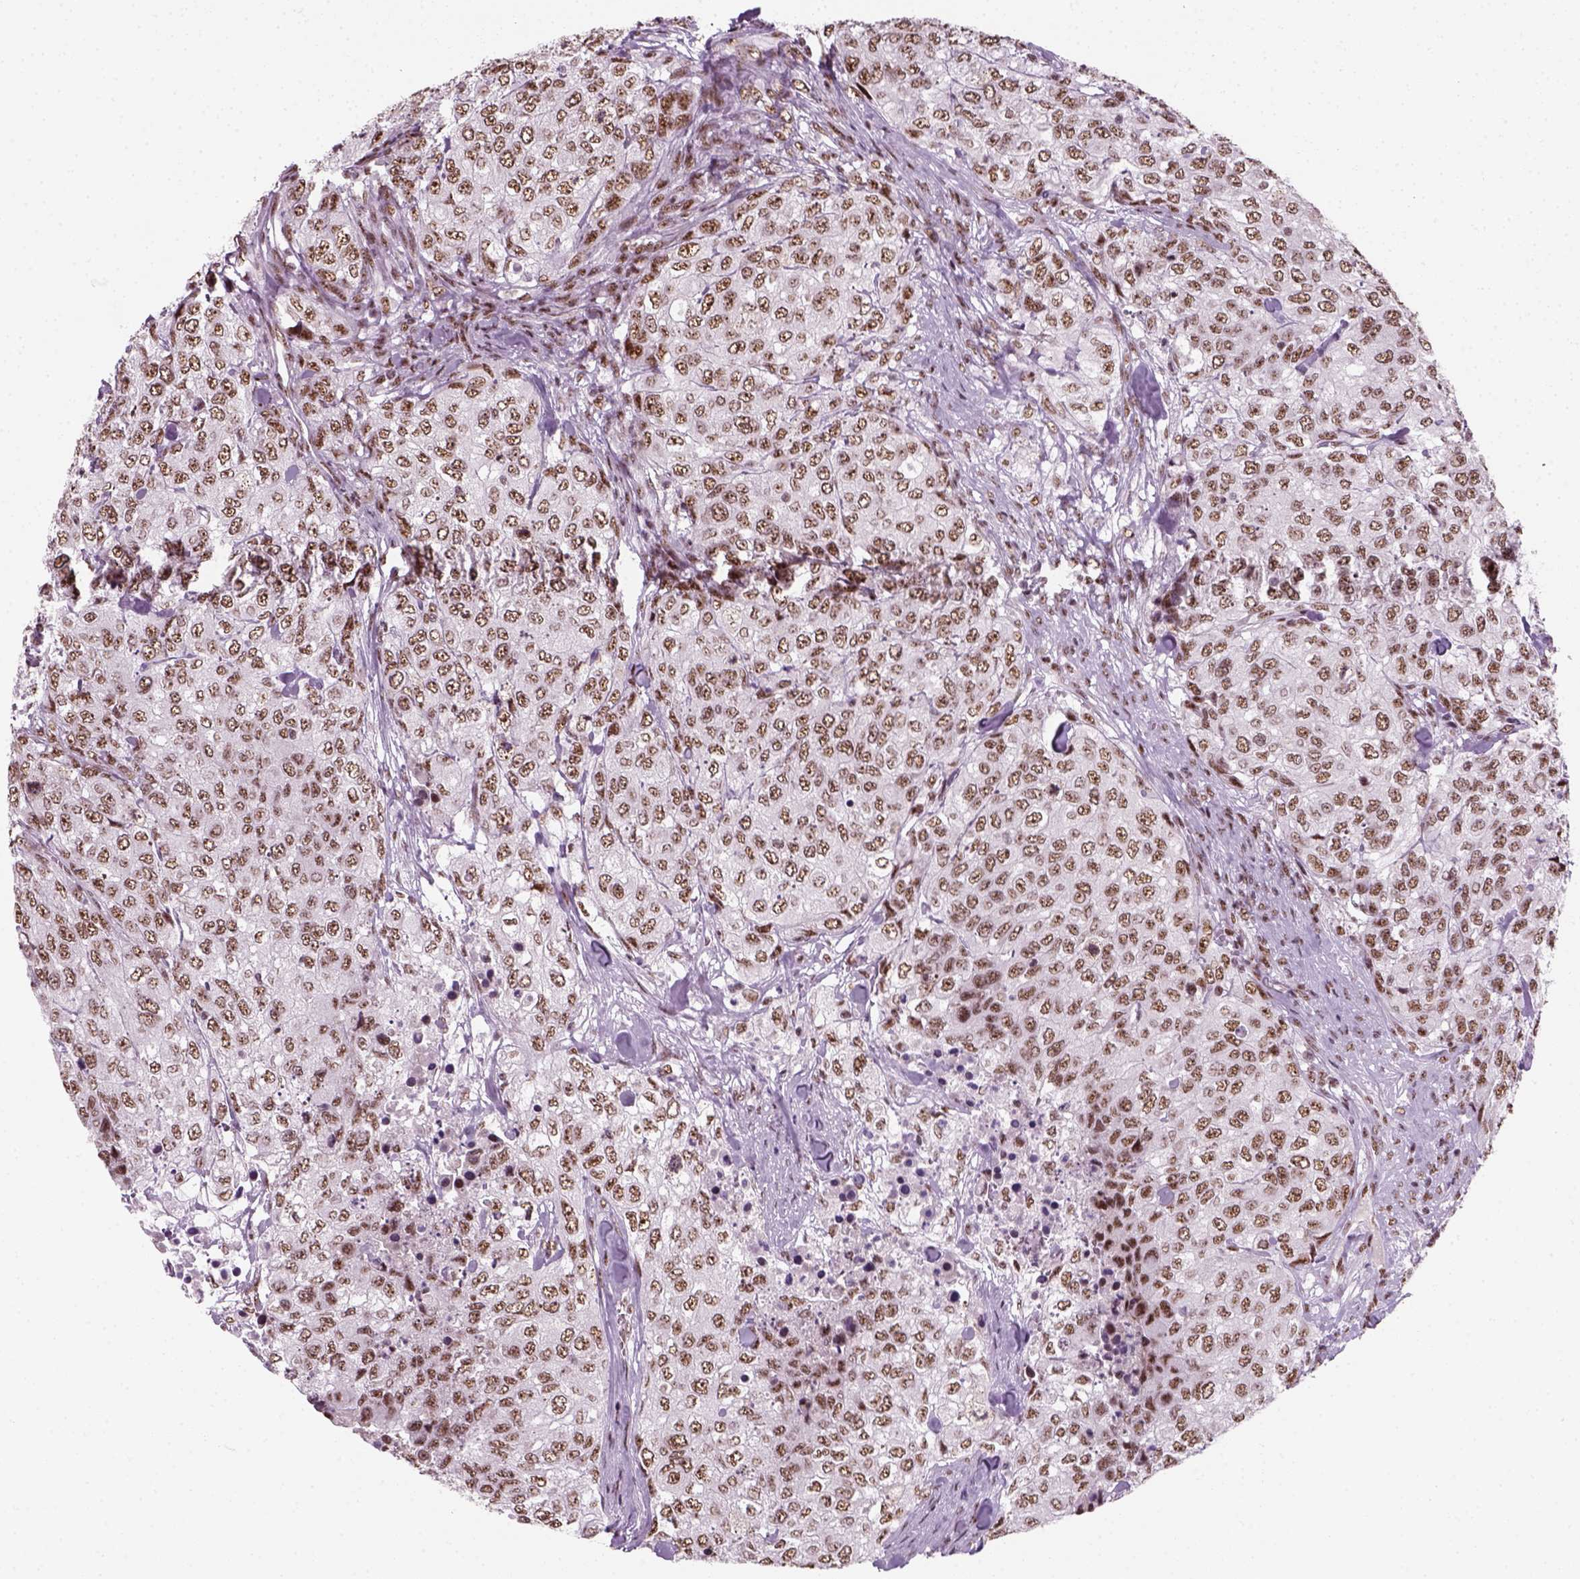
{"staining": {"intensity": "weak", "quantity": ">75%", "location": "nuclear"}, "tissue": "urothelial cancer", "cell_type": "Tumor cells", "image_type": "cancer", "snomed": [{"axis": "morphology", "description": "Urothelial carcinoma, High grade"}, {"axis": "topography", "description": "Urinary bladder"}], "caption": "Urothelial cancer tissue reveals weak nuclear staining in about >75% of tumor cells, visualized by immunohistochemistry.", "gene": "GTF2F1", "patient": {"sex": "female", "age": 78}}